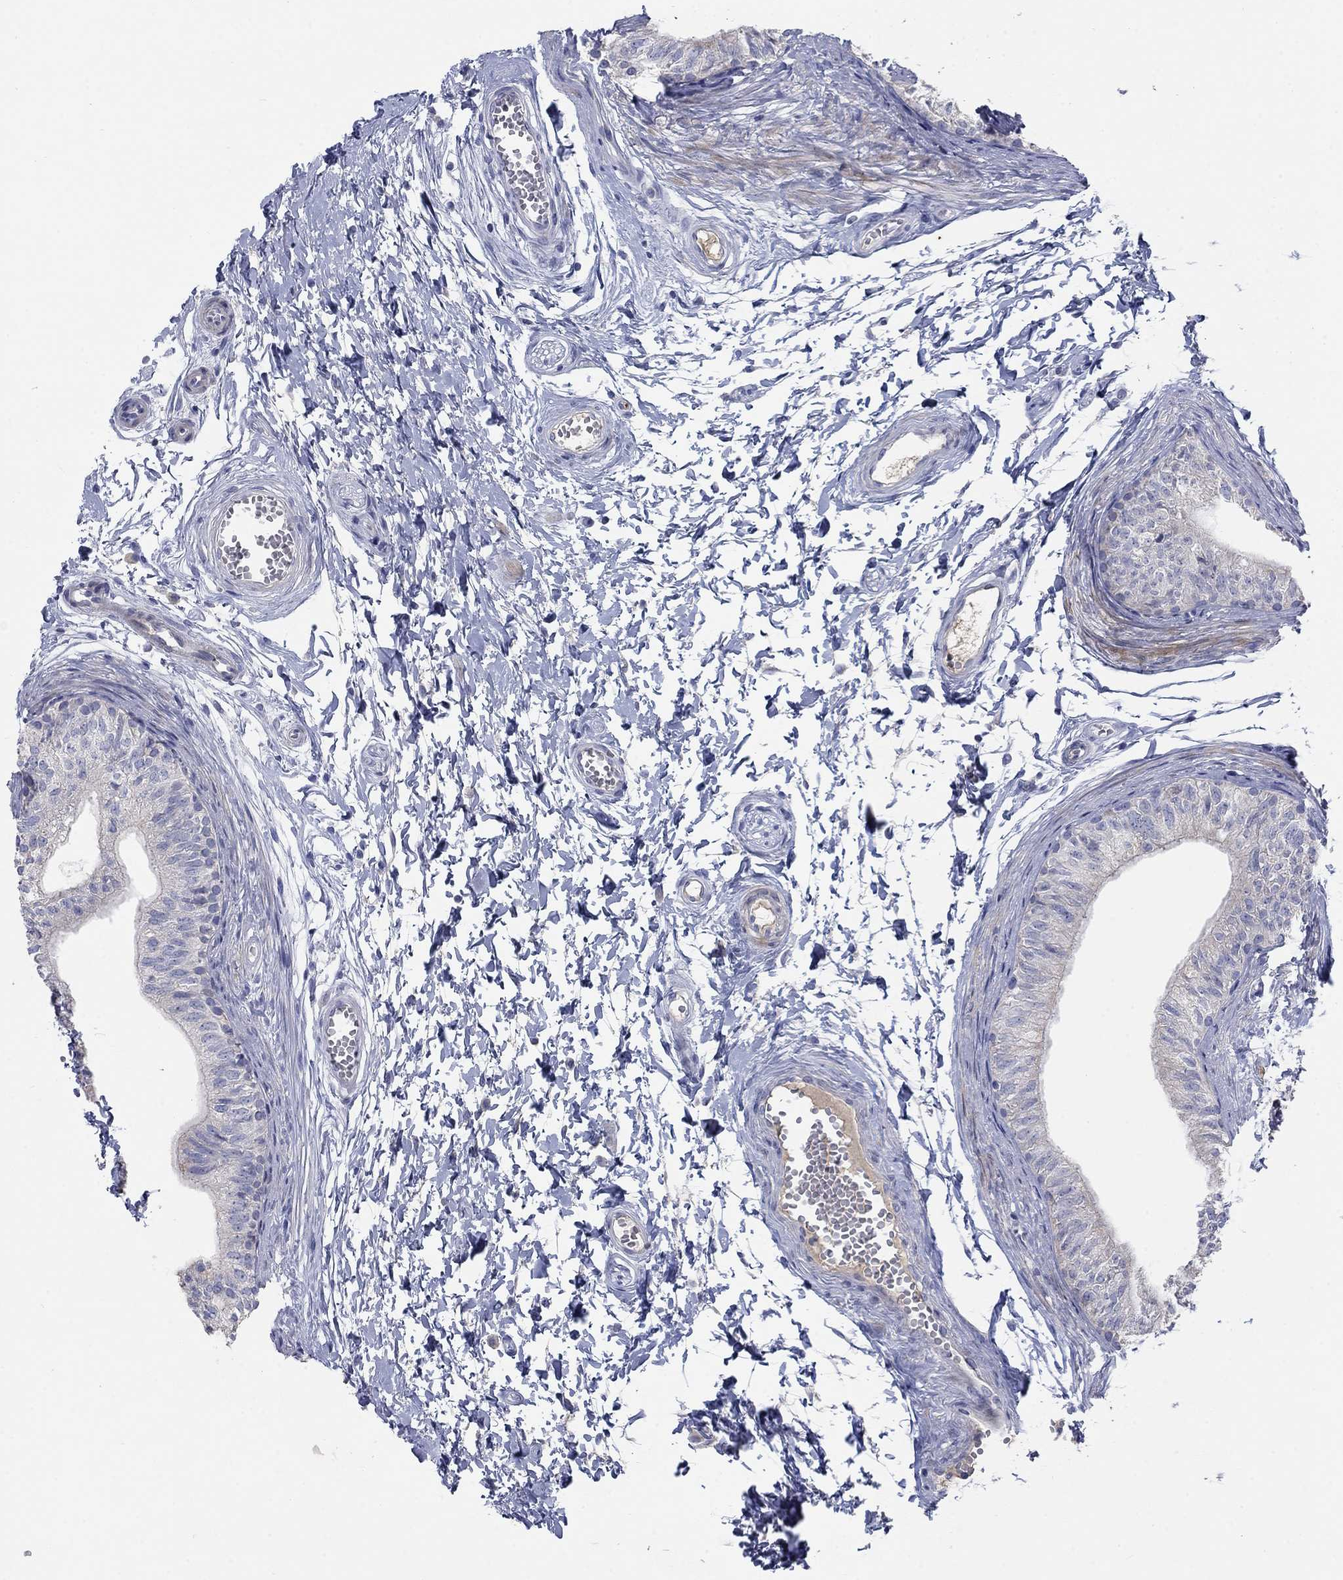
{"staining": {"intensity": "negative", "quantity": "none", "location": "none"}, "tissue": "epididymis", "cell_type": "Glandular cells", "image_type": "normal", "snomed": [{"axis": "morphology", "description": "Normal tissue, NOS"}, {"axis": "topography", "description": "Epididymis"}], "caption": "DAB (3,3'-diaminobenzidine) immunohistochemical staining of benign epididymis reveals no significant staining in glandular cells.", "gene": "TMEM249", "patient": {"sex": "male", "age": 22}}